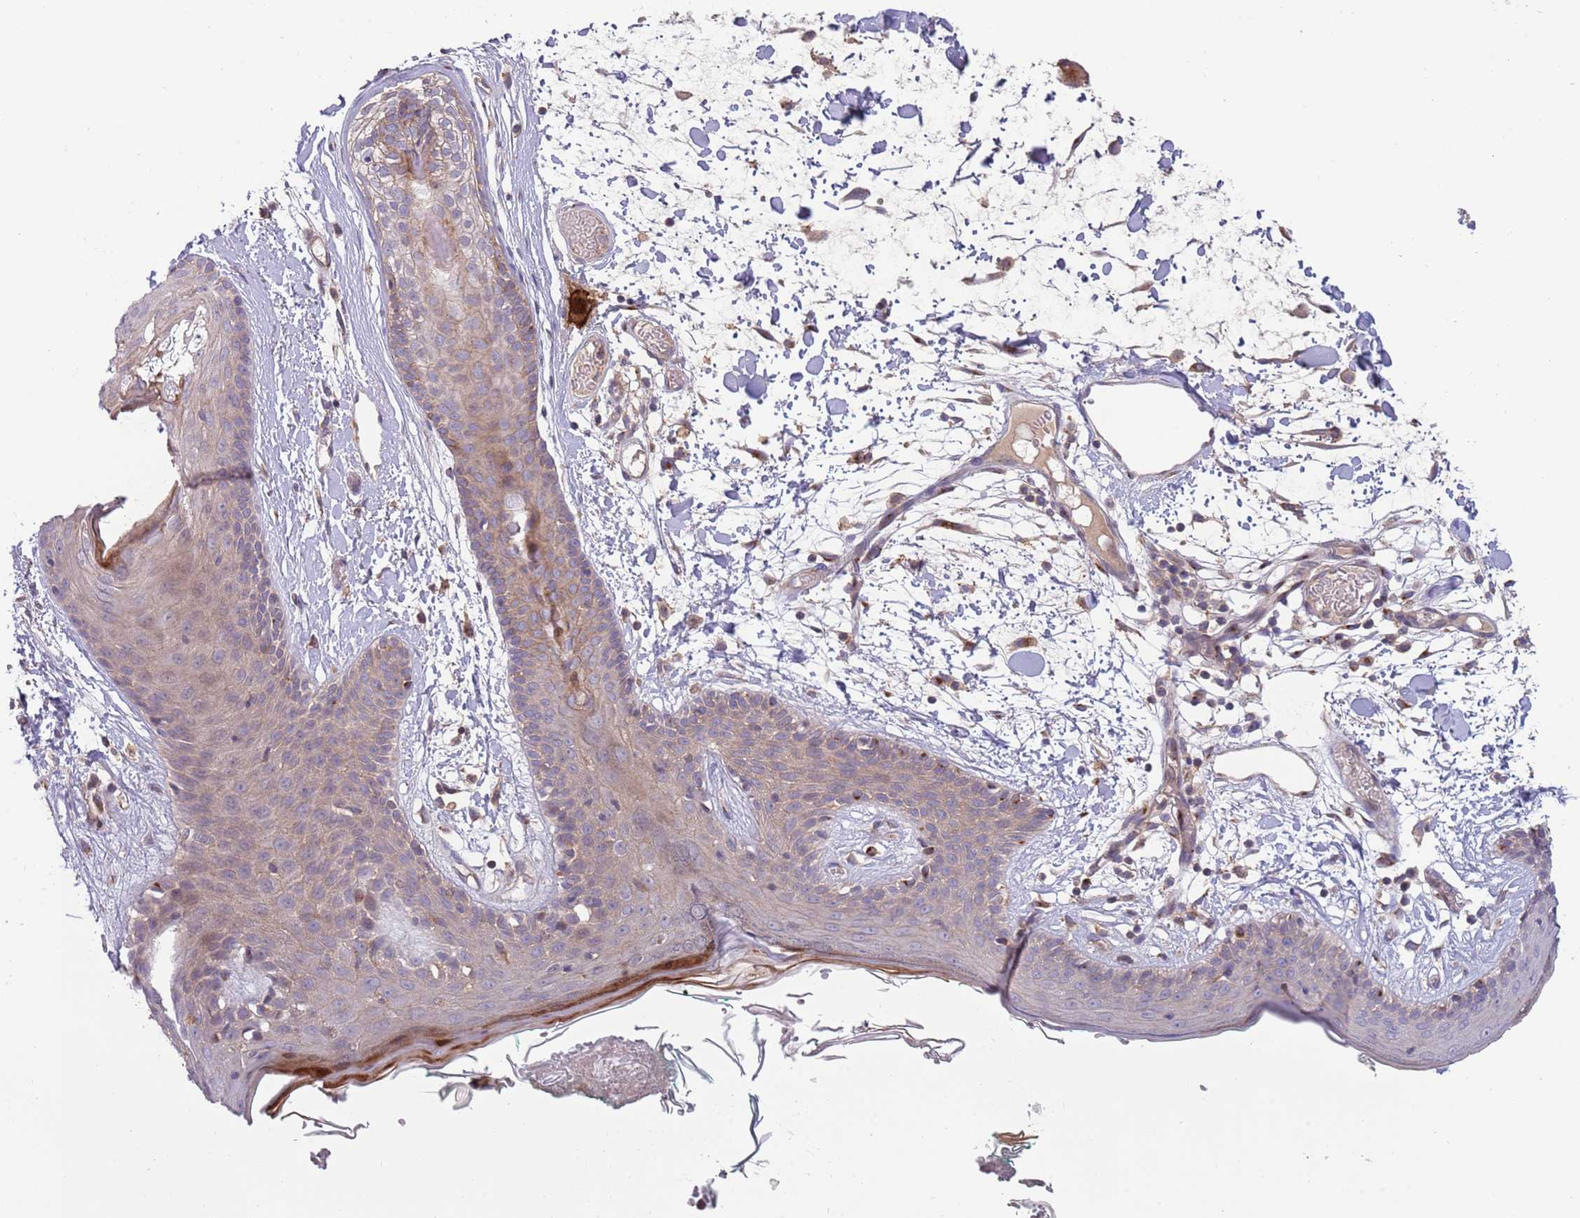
{"staining": {"intensity": "moderate", "quantity": ">75%", "location": "cytoplasmic/membranous"}, "tissue": "skin", "cell_type": "Fibroblasts", "image_type": "normal", "snomed": [{"axis": "morphology", "description": "Normal tissue, NOS"}, {"axis": "topography", "description": "Skin"}], "caption": "Skin stained with IHC exhibits moderate cytoplasmic/membranous positivity in about >75% of fibroblasts.", "gene": "BTBD7", "patient": {"sex": "male", "age": 79}}